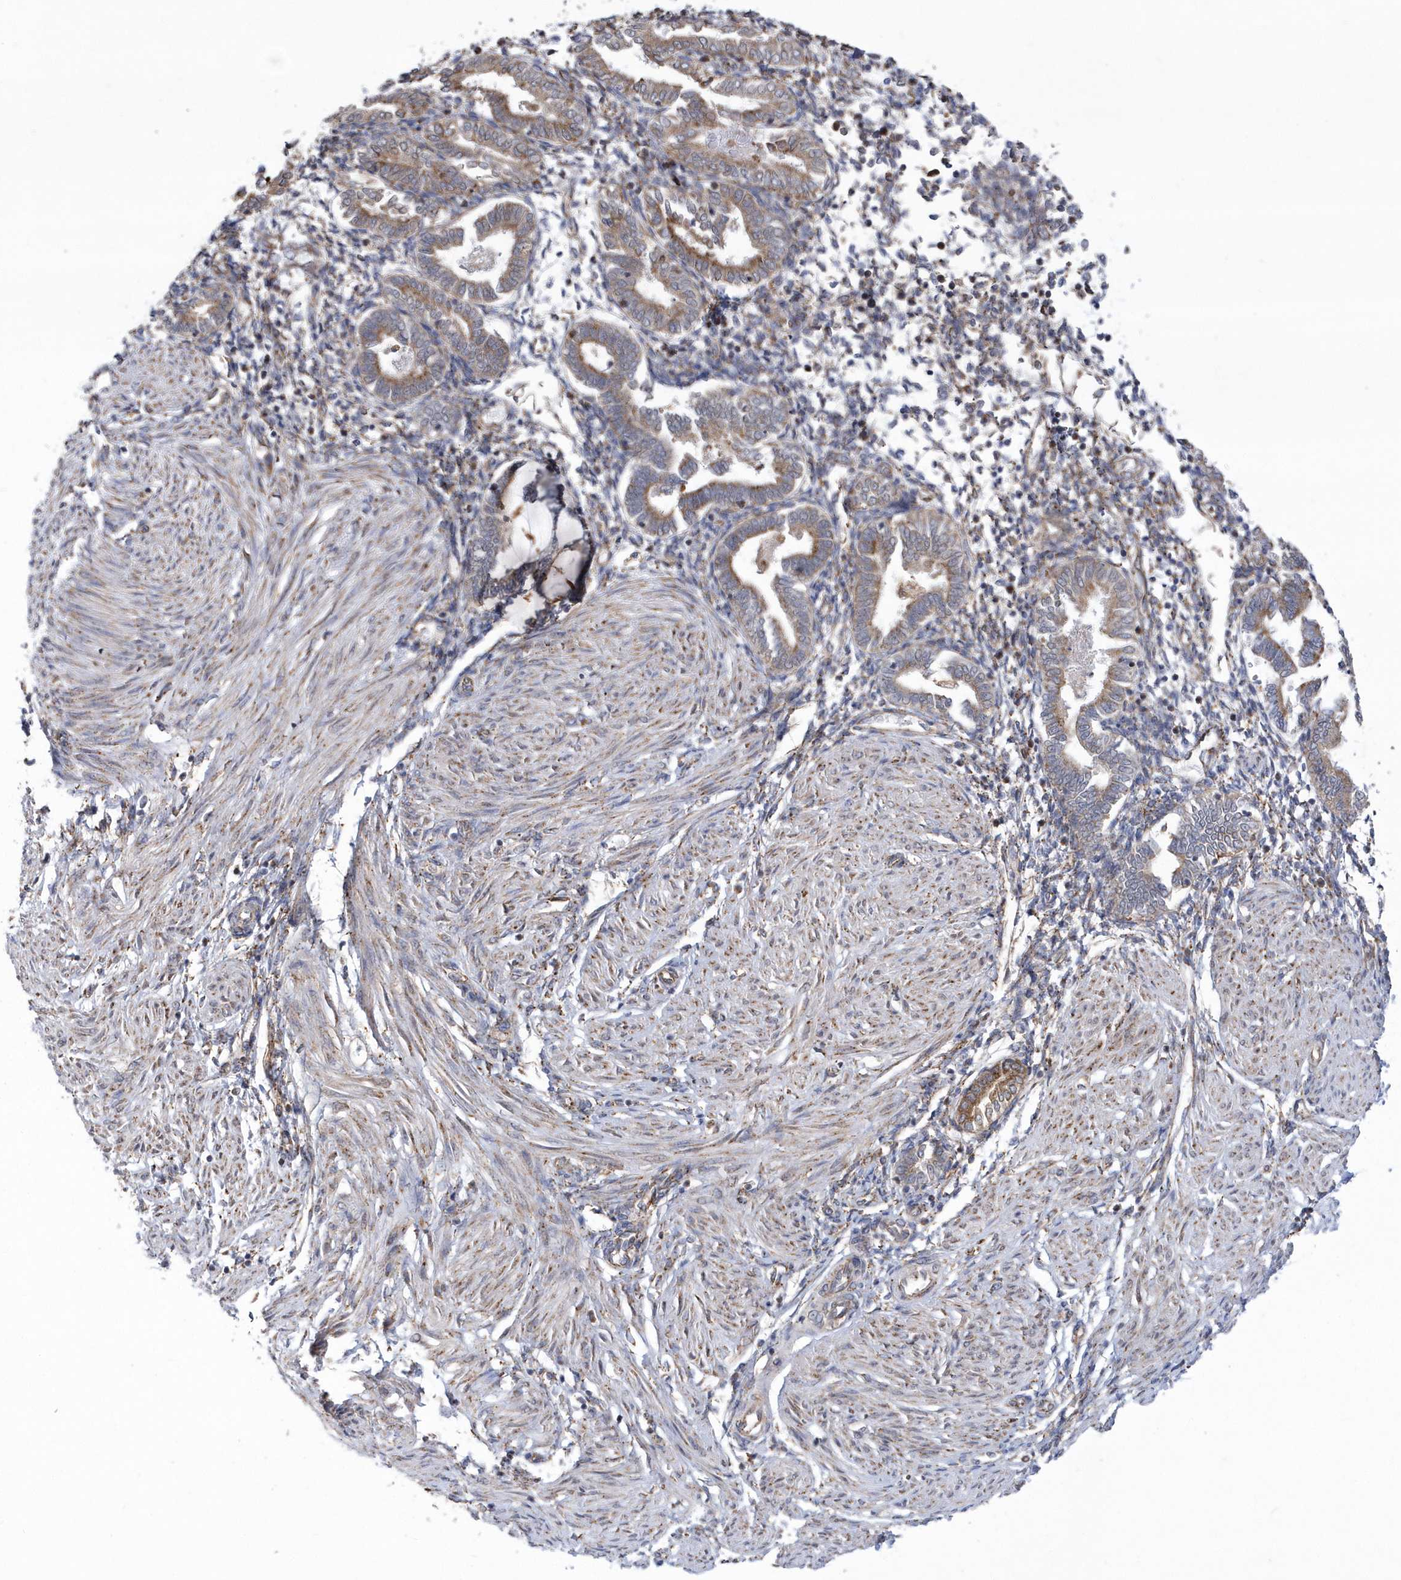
{"staining": {"intensity": "negative", "quantity": "none", "location": "none"}, "tissue": "endometrium", "cell_type": "Cells in endometrial stroma", "image_type": "normal", "snomed": [{"axis": "morphology", "description": "Normal tissue, NOS"}, {"axis": "topography", "description": "Endometrium"}], "caption": "DAB immunohistochemical staining of unremarkable human endometrium demonstrates no significant positivity in cells in endometrial stroma. The staining was performed using DAB (3,3'-diaminobenzidine) to visualize the protein expression in brown, while the nuclei were stained in blue with hematoxylin (Magnification: 20x).", "gene": "MED31", "patient": {"sex": "female", "age": 53}}